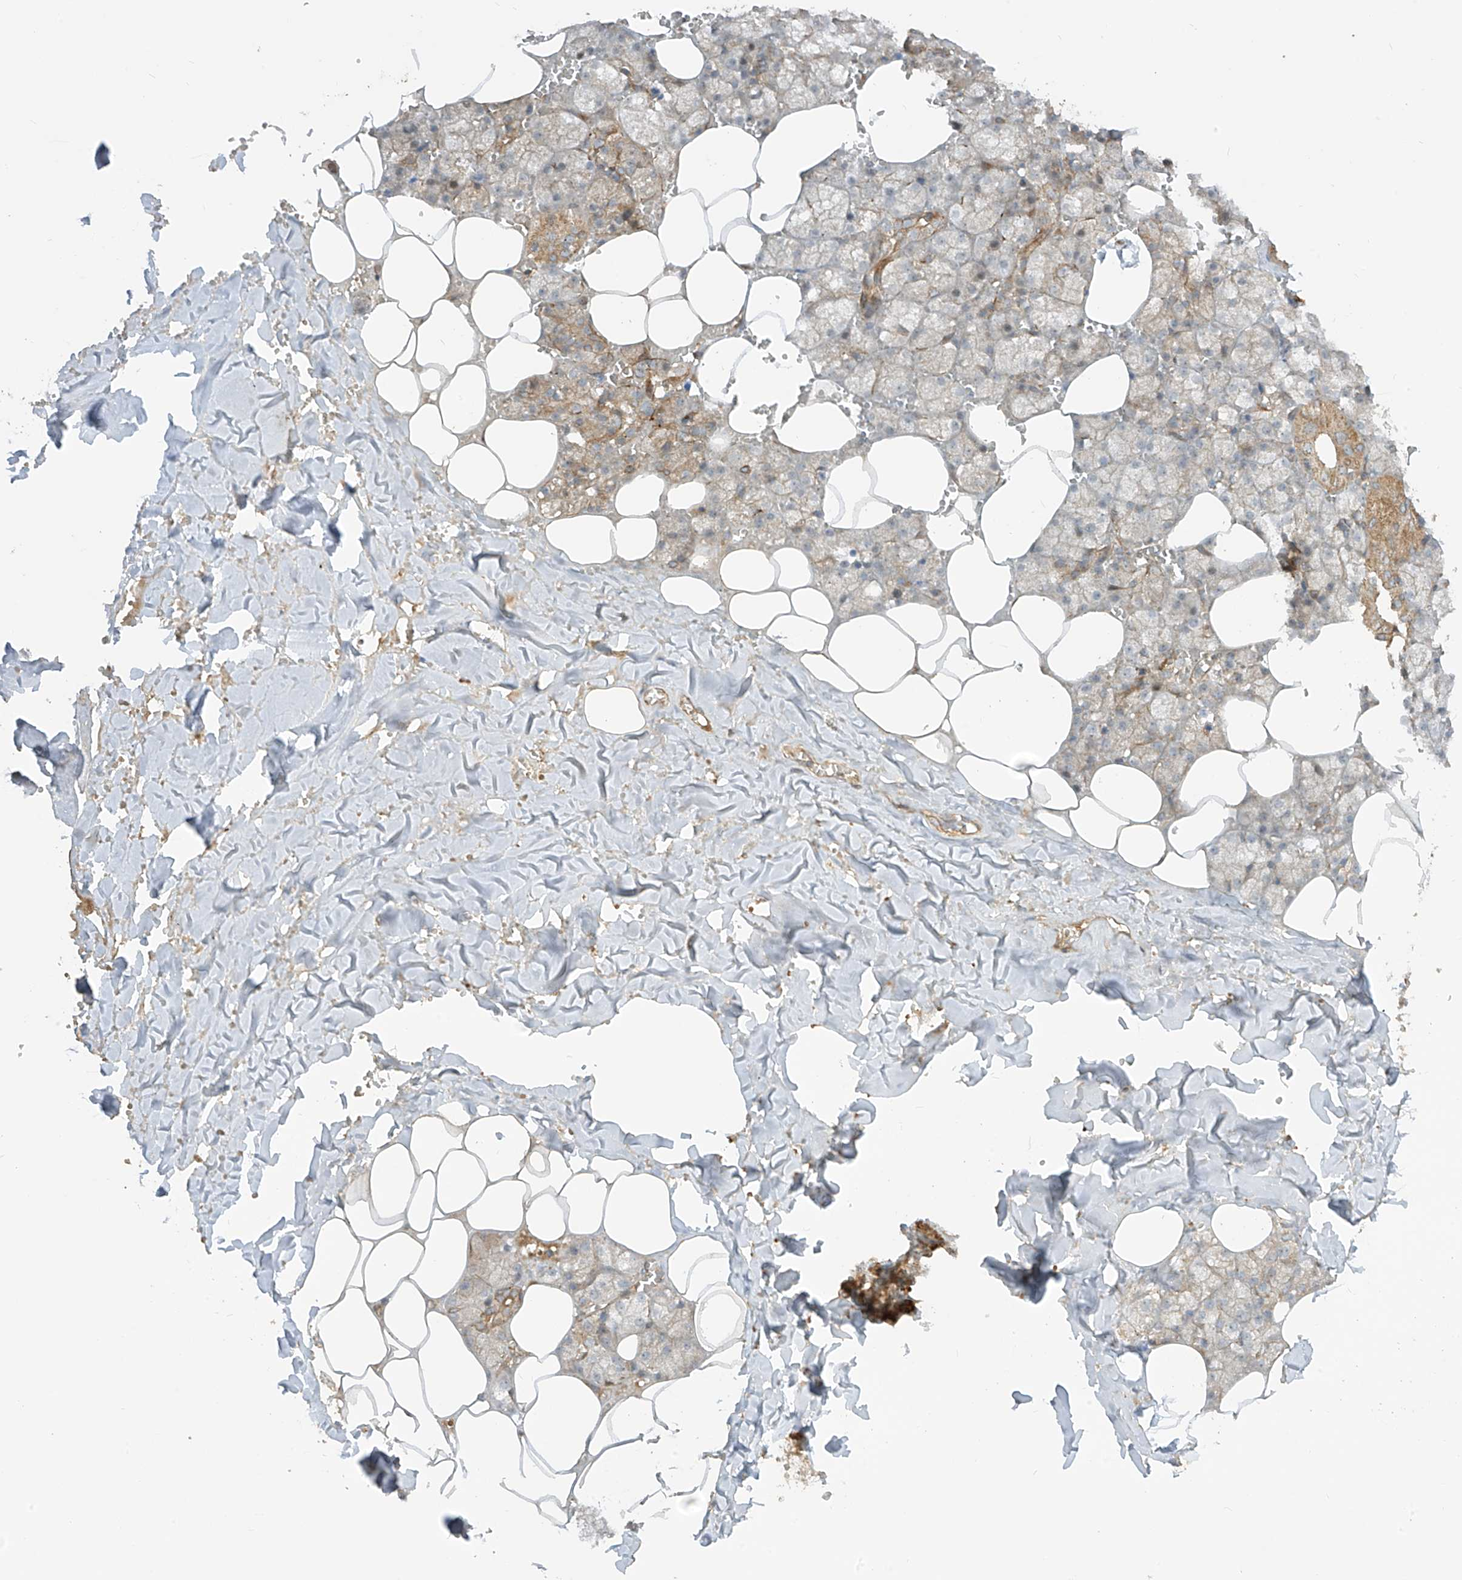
{"staining": {"intensity": "moderate", "quantity": "25%-75%", "location": "cytoplasmic/membranous"}, "tissue": "salivary gland", "cell_type": "Glandular cells", "image_type": "normal", "snomed": [{"axis": "morphology", "description": "Normal tissue, NOS"}, {"axis": "topography", "description": "Salivary gland"}], "caption": "Immunohistochemical staining of unremarkable salivary gland reveals 25%-75% levels of moderate cytoplasmic/membranous protein positivity in approximately 25%-75% of glandular cells.", "gene": "ENTR1", "patient": {"sex": "male", "age": 62}}